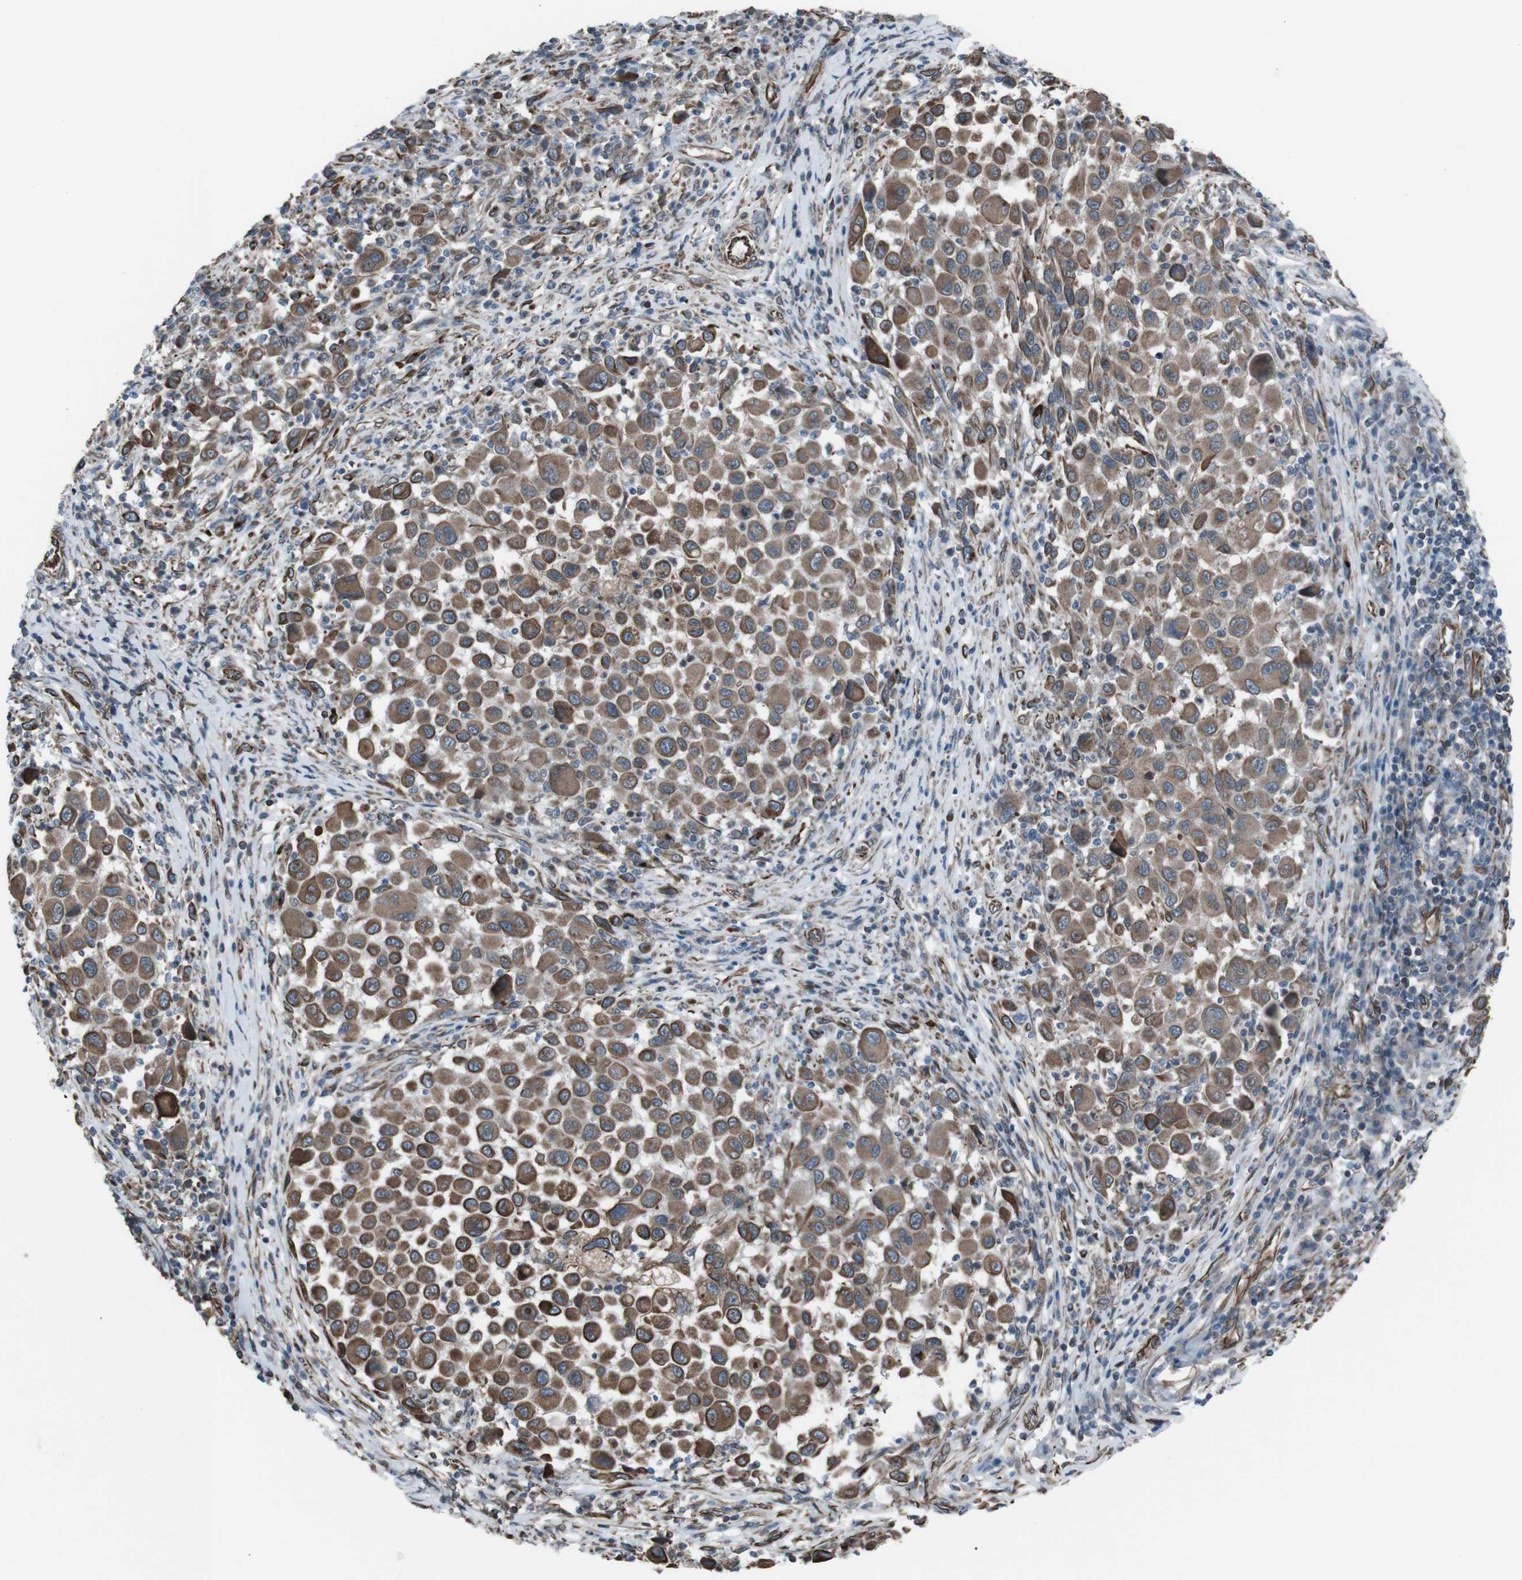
{"staining": {"intensity": "moderate", "quantity": ">75%", "location": "cytoplasmic/membranous"}, "tissue": "melanoma", "cell_type": "Tumor cells", "image_type": "cancer", "snomed": [{"axis": "morphology", "description": "Malignant melanoma, Metastatic site"}, {"axis": "topography", "description": "Lymph node"}], "caption": "Immunohistochemical staining of human malignant melanoma (metastatic site) shows medium levels of moderate cytoplasmic/membranous expression in approximately >75% of tumor cells.", "gene": "TMEM141", "patient": {"sex": "male", "age": 61}}